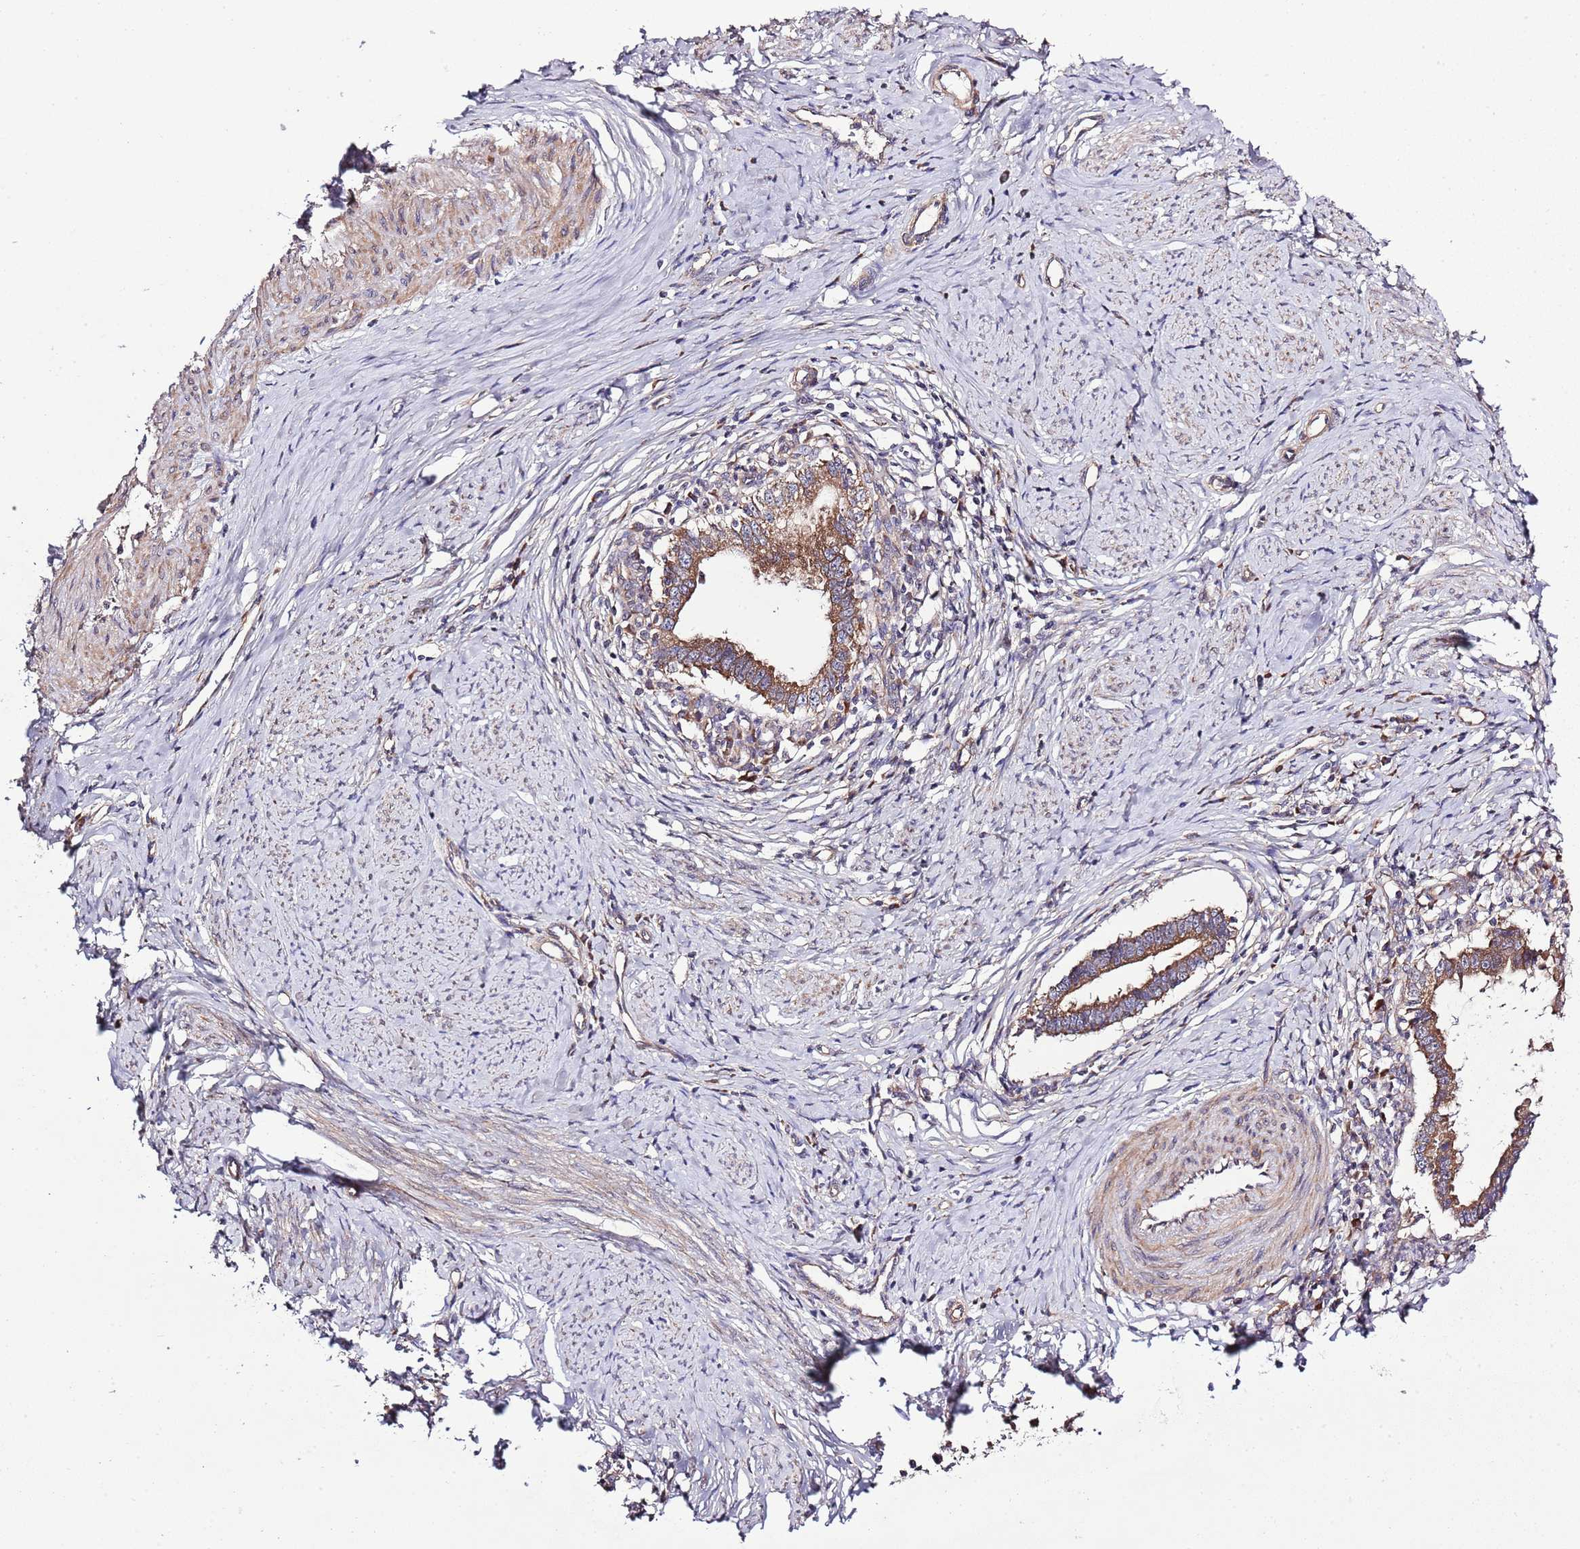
{"staining": {"intensity": "strong", "quantity": ">75%", "location": "cytoplasmic/membranous"}, "tissue": "cervical cancer", "cell_type": "Tumor cells", "image_type": "cancer", "snomed": [{"axis": "morphology", "description": "Adenocarcinoma, NOS"}, {"axis": "topography", "description": "Cervix"}], "caption": "IHC staining of cervical cancer (adenocarcinoma), which displays high levels of strong cytoplasmic/membranous positivity in approximately >75% of tumor cells indicating strong cytoplasmic/membranous protein staining. The staining was performed using DAB (brown) for protein detection and nuclei were counterstained in hematoxylin (blue).", "gene": "MFNG", "patient": {"sex": "female", "age": 36}}